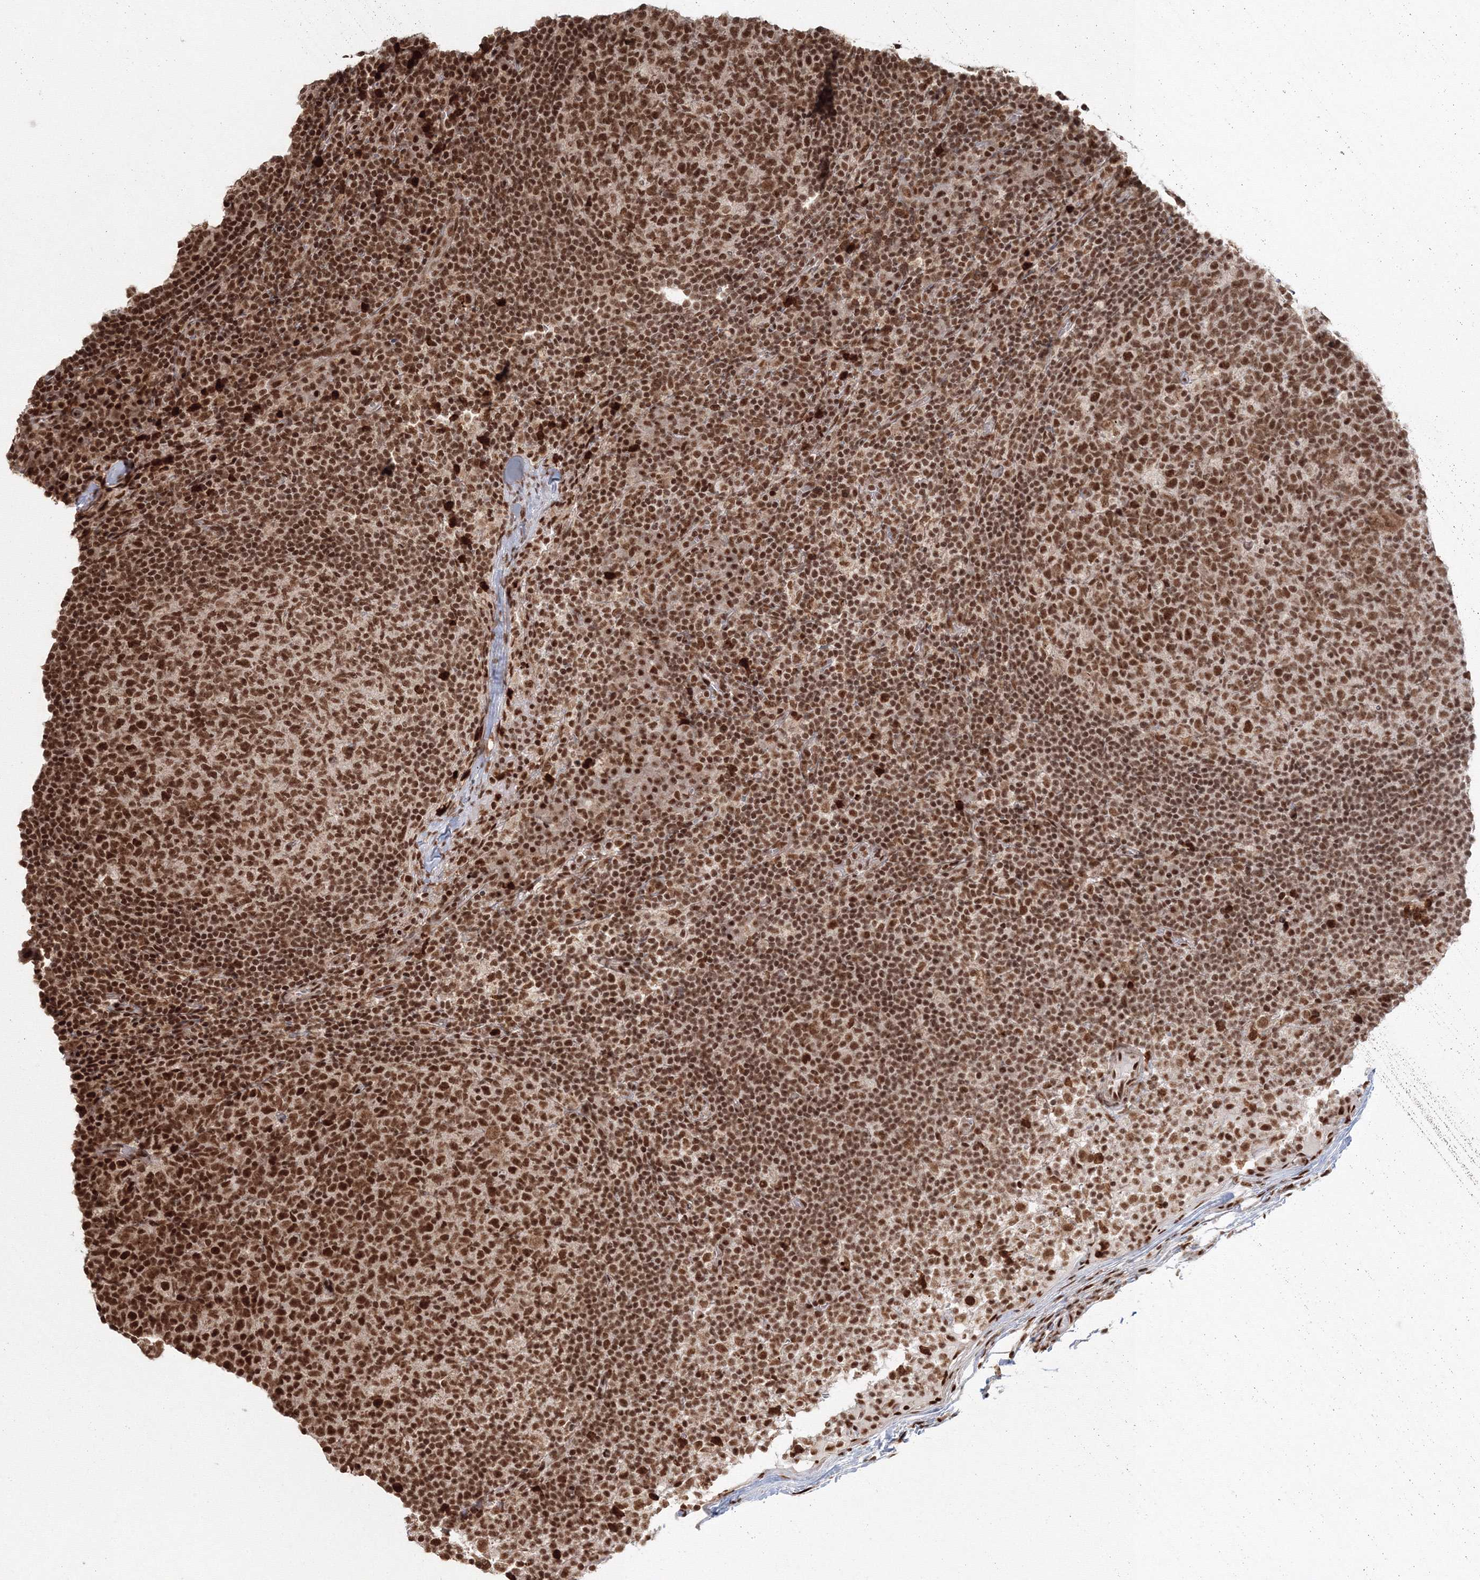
{"staining": {"intensity": "strong", "quantity": ">75%", "location": "nuclear"}, "tissue": "lymph node", "cell_type": "Germinal center cells", "image_type": "normal", "snomed": [{"axis": "morphology", "description": "Normal tissue, NOS"}, {"axis": "morphology", "description": "Inflammation, NOS"}, {"axis": "topography", "description": "Lymph node"}], "caption": "Strong nuclear protein expression is seen in approximately >75% of germinal center cells in lymph node. (Brightfield microscopy of DAB IHC at high magnification).", "gene": "KIF20A", "patient": {"sex": "male", "age": 55}}